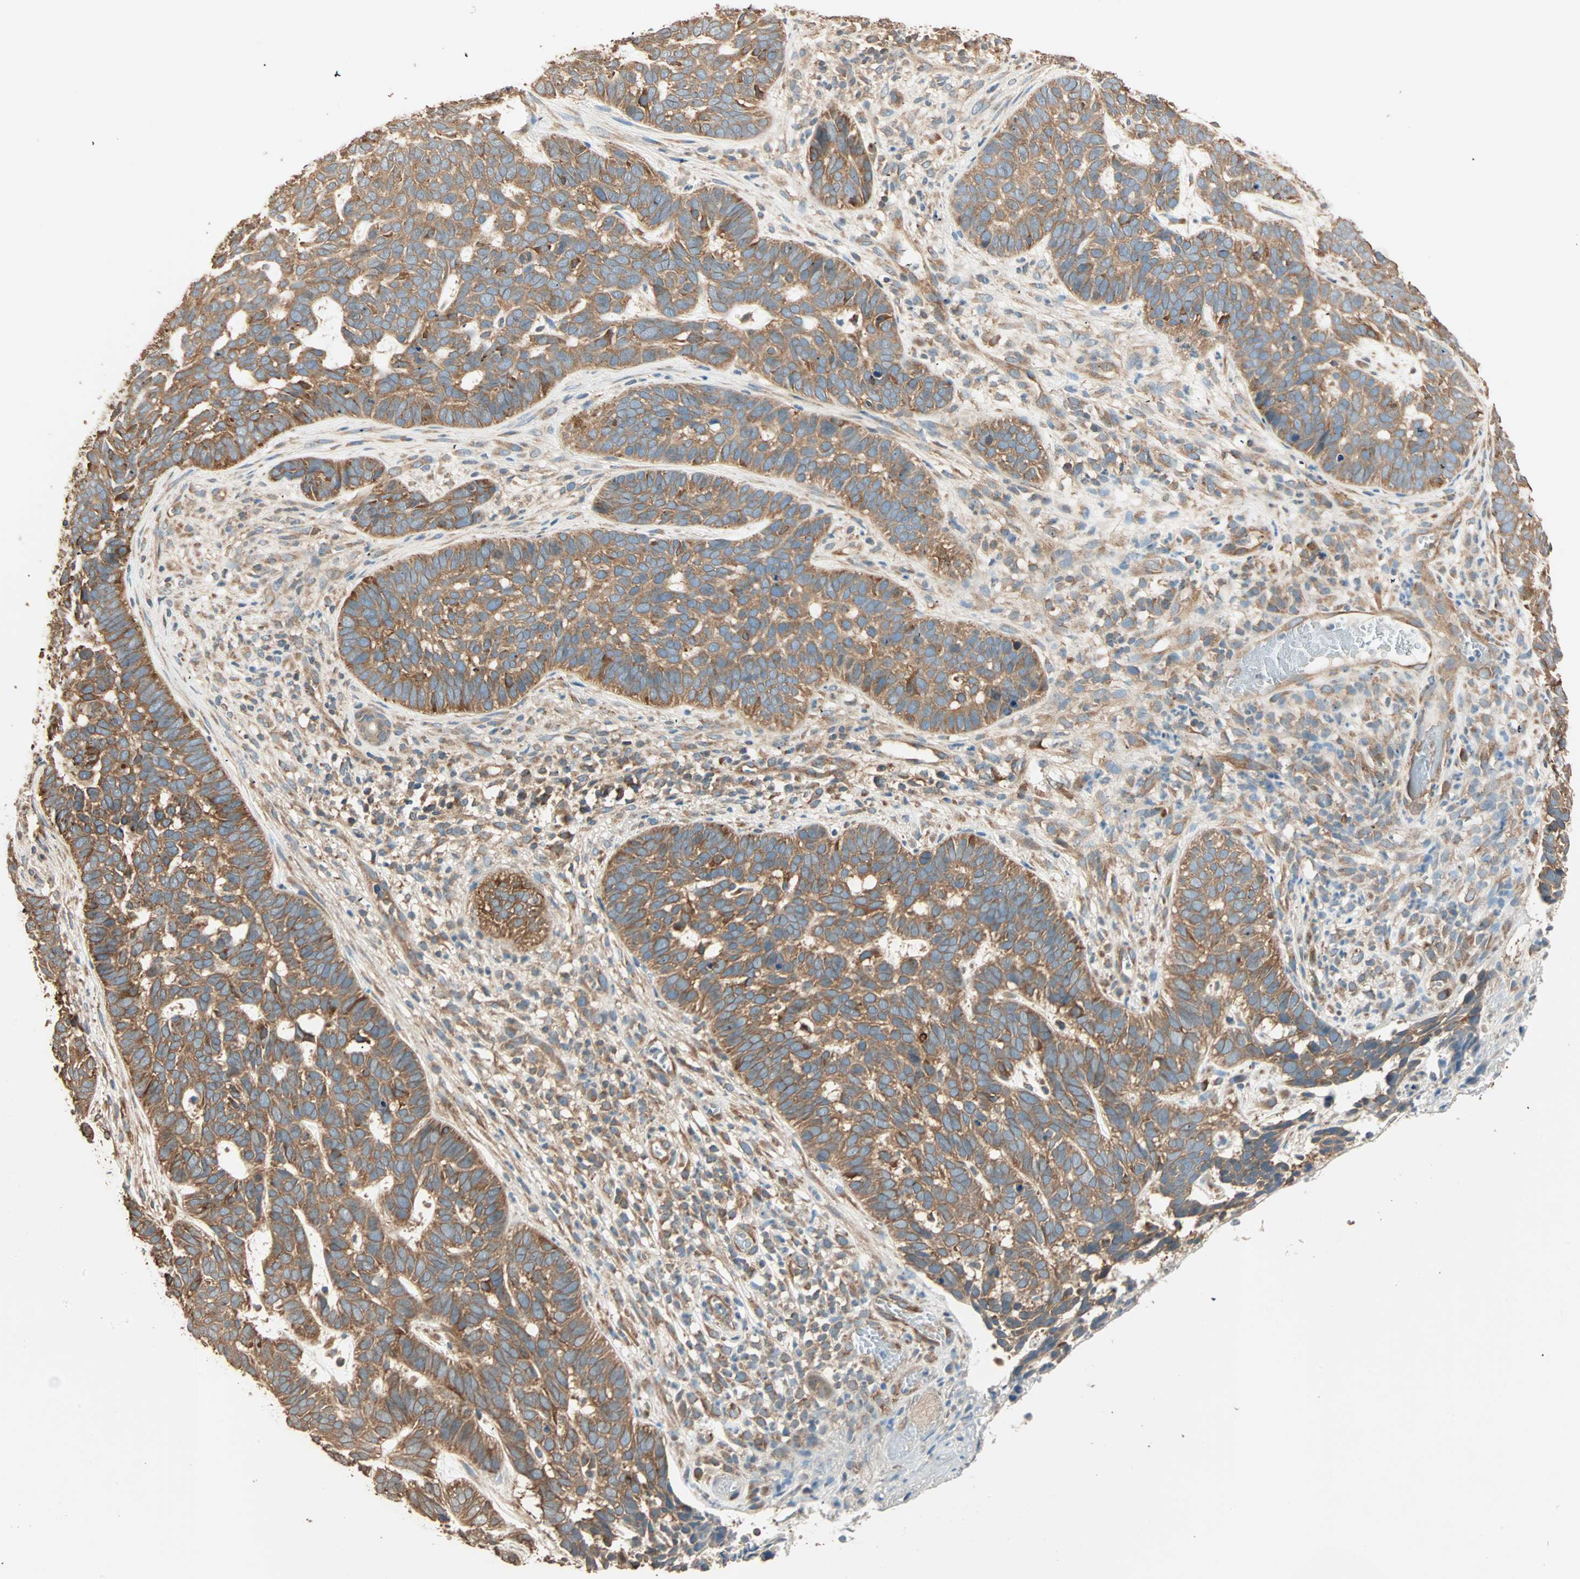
{"staining": {"intensity": "moderate", "quantity": ">75%", "location": "cytoplasmic/membranous"}, "tissue": "skin cancer", "cell_type": "Tumor cells", "image_type": "cancer", "snomed": [{"axis": "morphology", "description": "Basal cell carcinoma"}, {"axis": "topography", "description": "Skin"}], "caption": "Brown immunohistochemical staining in human skin cancer shows moderate cytoplasmic/membranous positivity in about >75% of tumor cells.", "gene": "EIF4G2", "patient": {"sex": "male", "age": 87}}